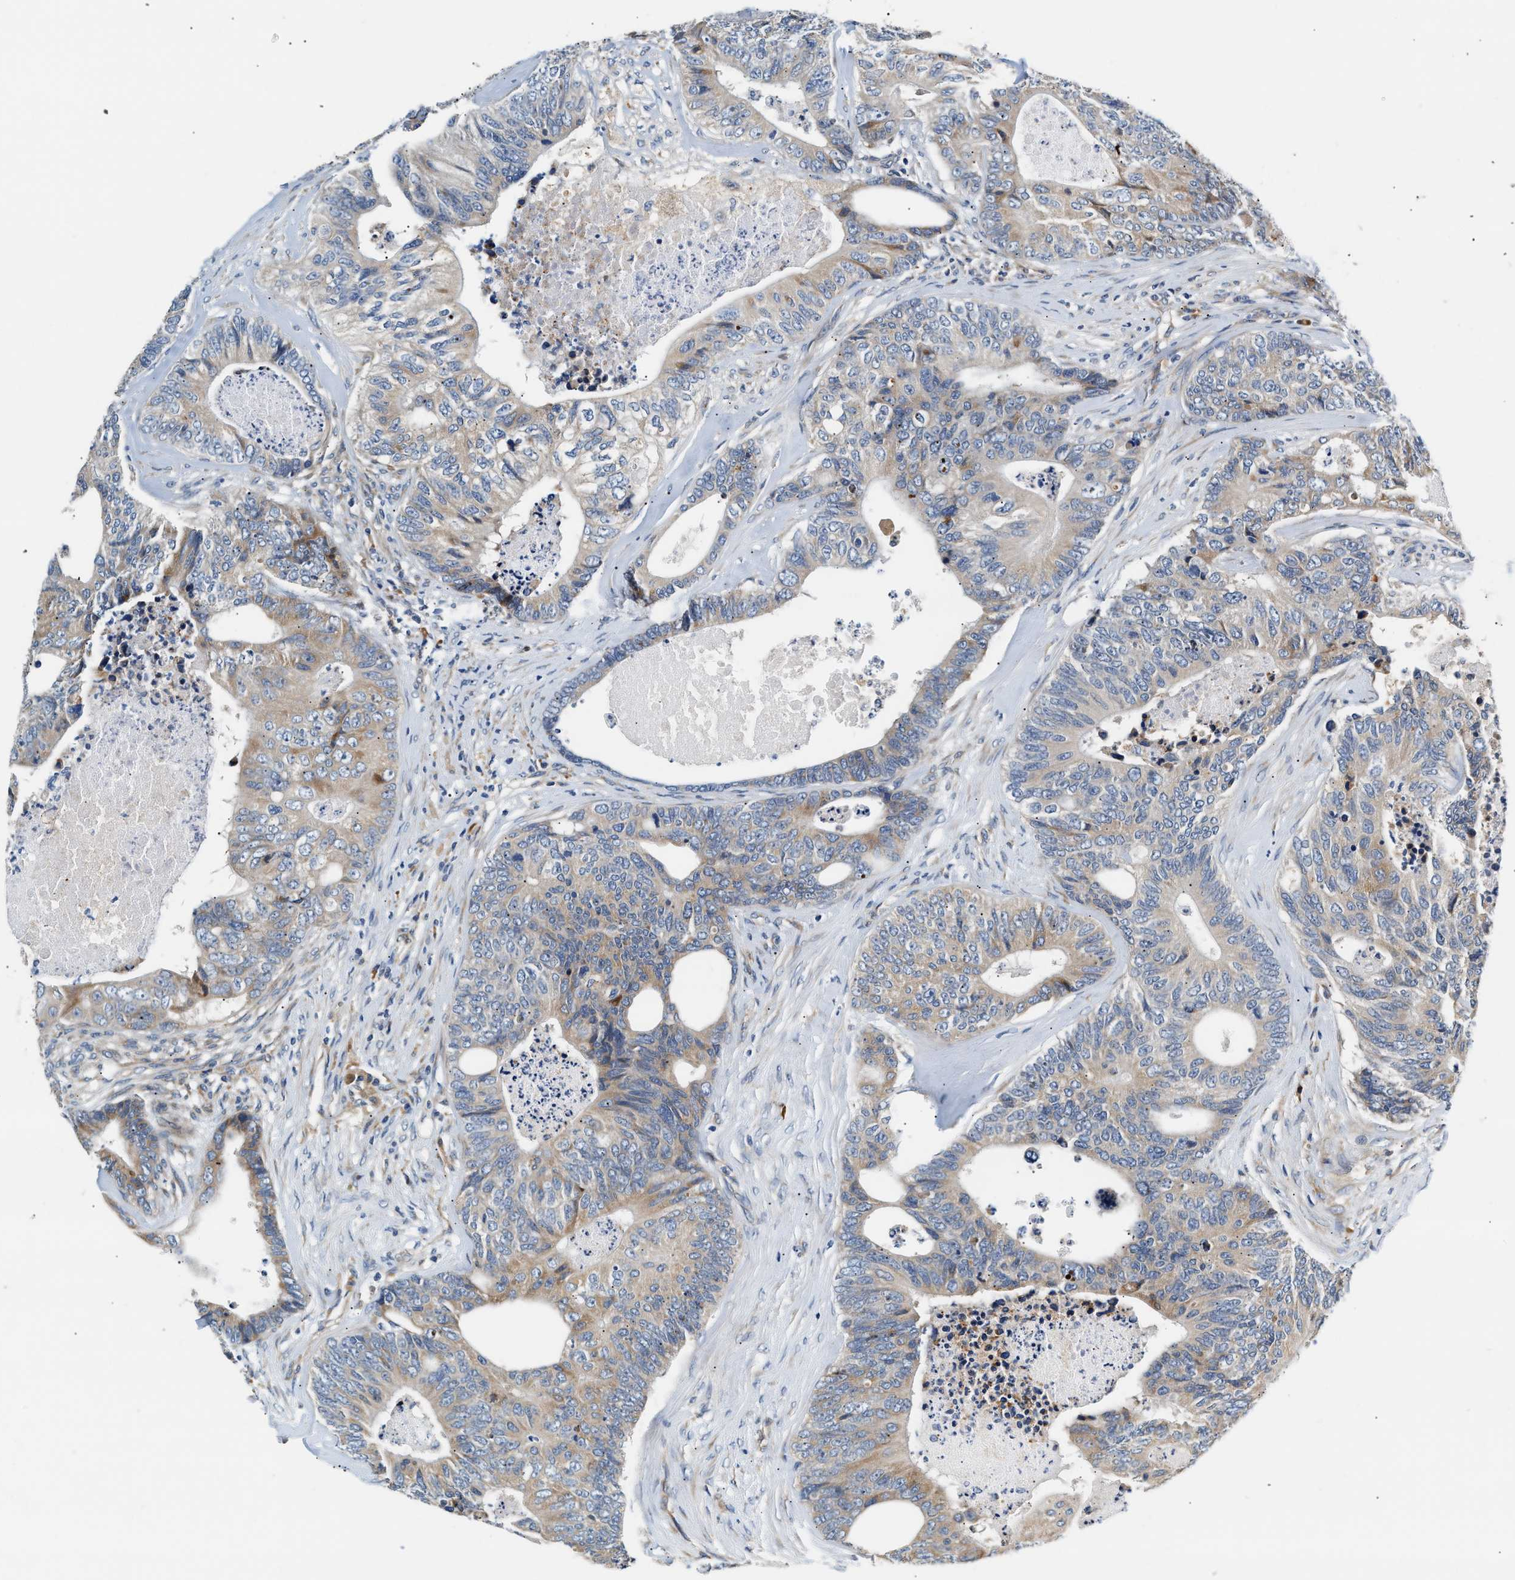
{"staining": {"intensity": "weak", "quantity": "<25%", "location": "cytoplasmic/membranous"}, "tissue": "colorectal cancer", "cell_type": "Tumor cells", "image_type": "cancer", "snomed": [{"axis": "morphology", "description": "Adenocarcinoma, NOS"}, {"axis": "topography", "description": "Colon"}], "caption": "The photomicrograph reveals no significant expression in tumor cells of colorectal adenocarcinoma. The staining is performed using DAB (3,3'-diaminobenzidine) brown chromogen with nuclei counter-stained in using hematoxylin.", "gene": "IFT74", "patient": {"sex": "female", "age": 67}}